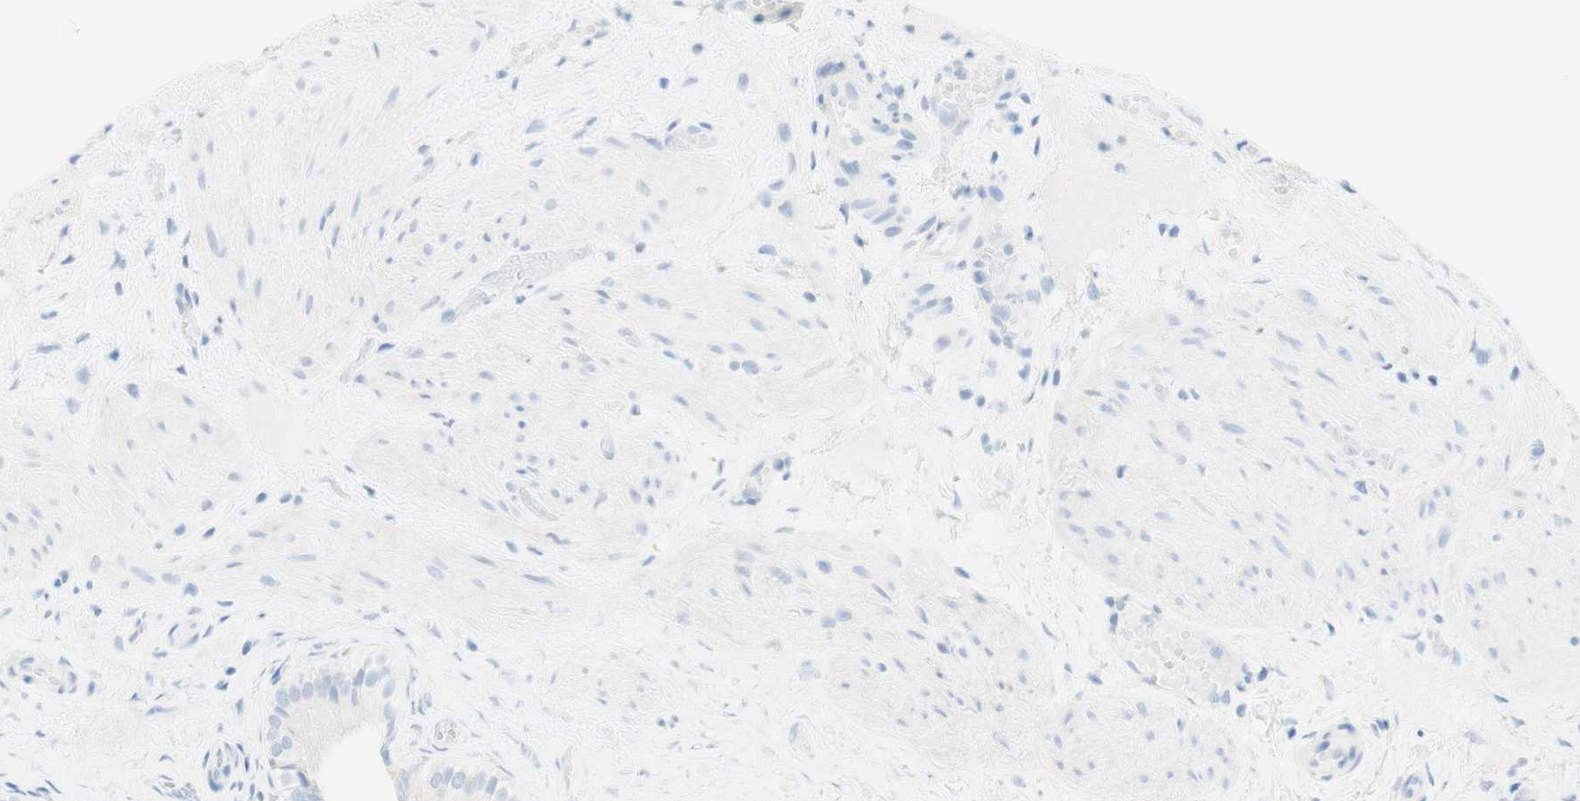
{"staining": {"intensity": "negative", "quantity": "none", "location": "none"}, "tissue": "gallbladder", "cell_type": "Glandular cells", "image_type": "normal", "snomed": [{"axis": "morphology", "description": "Normal tissue, NOS"}, {"axis": "topography", "description": "Gallbladder"}], "caption": "Glandular cells show no significant expression in normal gallbladder. (Stains: DAB (3,3'-diaminobenzidine) immunohistochemistry (IHC) with hematoxylin counter stain, Microscopy: brightfield microscopy at high magnification).", "gene": "TPO", "patient": {"sex": "female", "age": 26}}